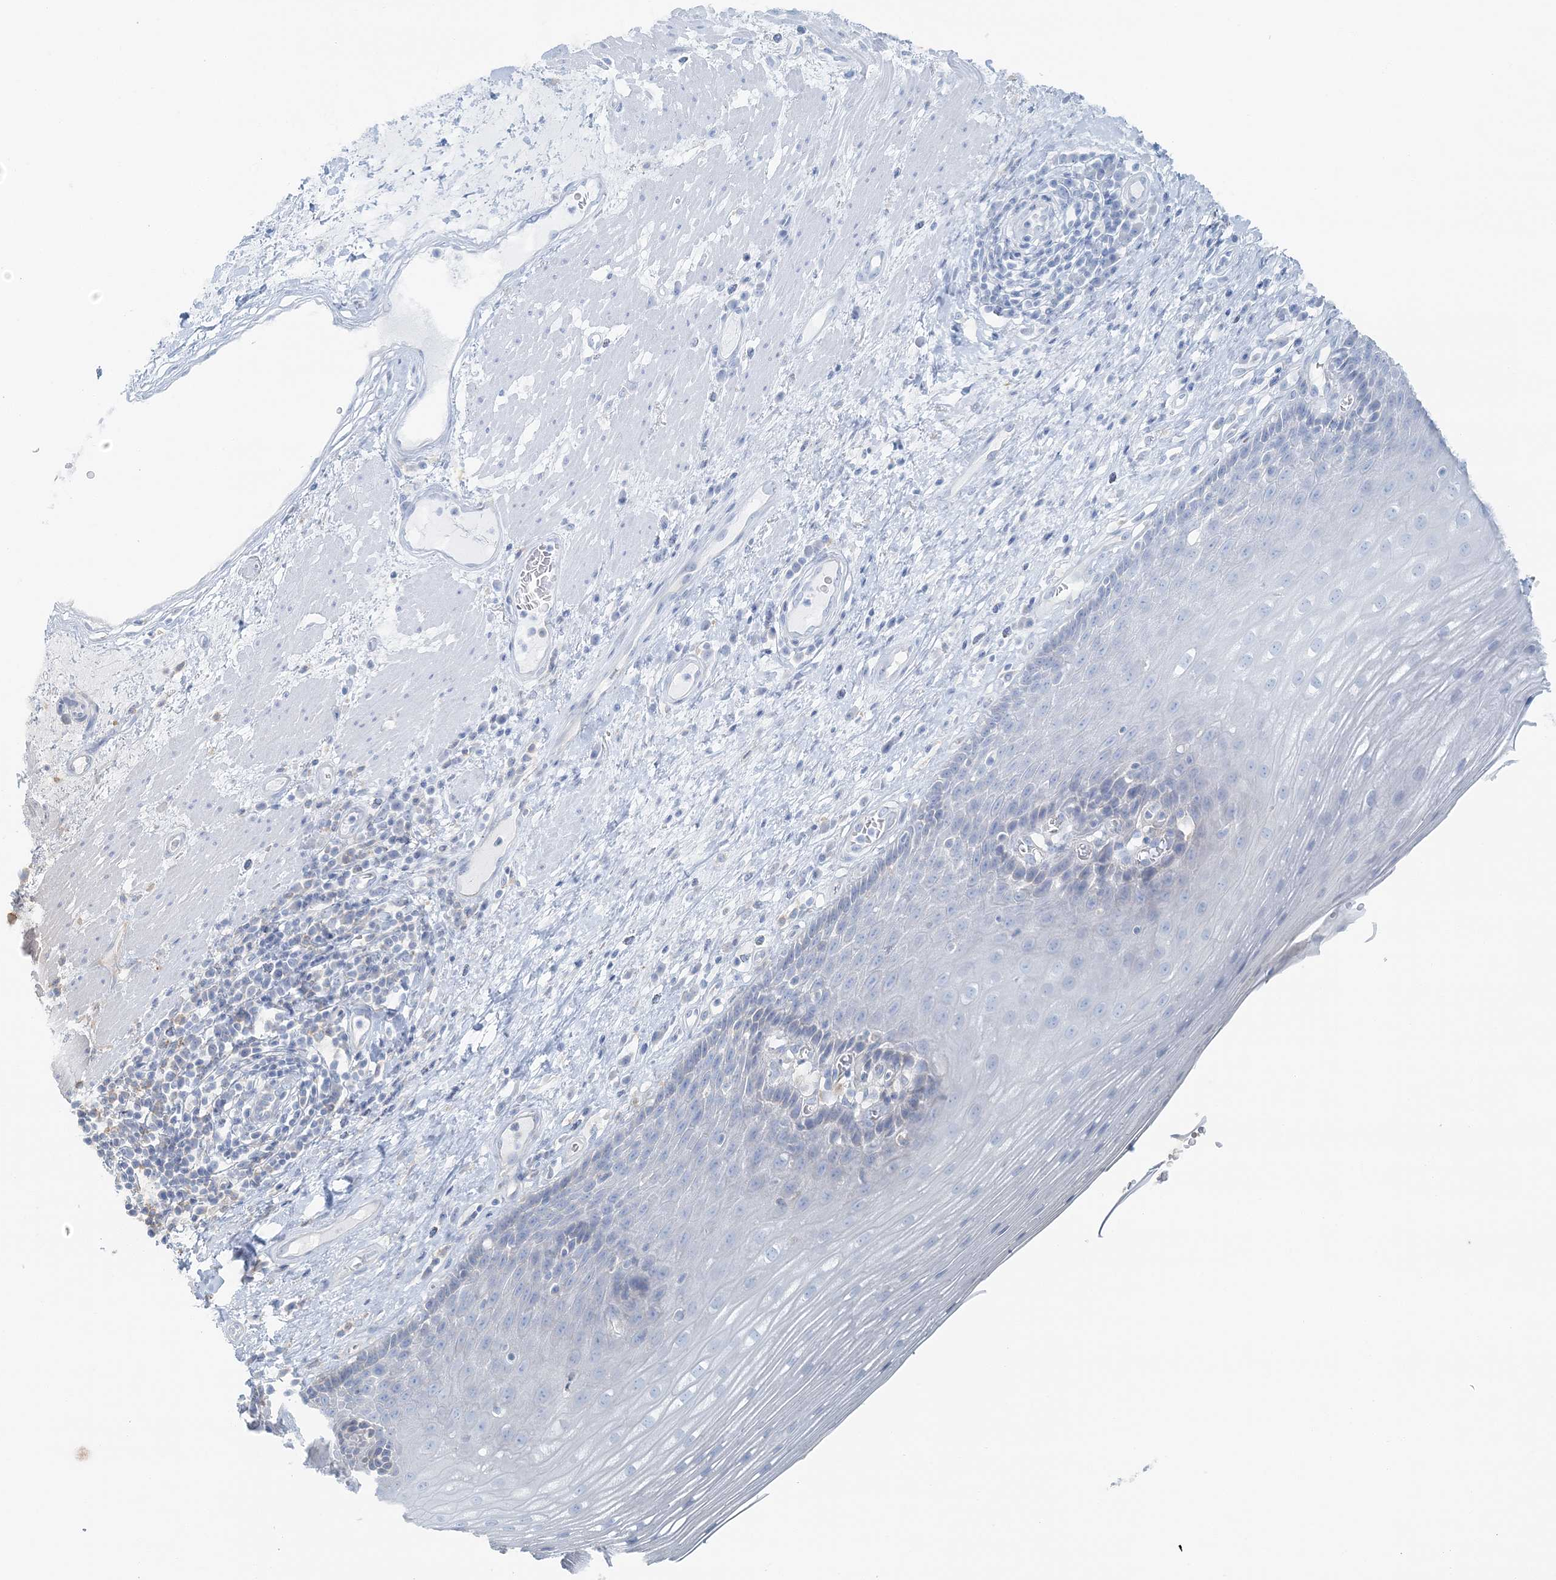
{"staining": {"intensity": "weak", "quantity": "<25%", "location": "cytoplasmic/membranous"}, "tissue": "esophagus", "cell_type": "Squamous epithelial cells", "image_type": "normal", "snomed": [{"axis": "morphology", "description": "Normal tissue, NOS"}, {"axis": "topography", "description": "Esophagus"}], "caption": "A high-resolution histopathology image shows IHC staining of normal esophagus, which demonstrates no significant staining in squamous epithelial cells. (DAB (3,3'-diaminobenzidine) immunohistochemistry visualized using brightfield microscopy, high magnification).", "gene": "SNX2", "patient": {"sex": "male", "age": 62}}